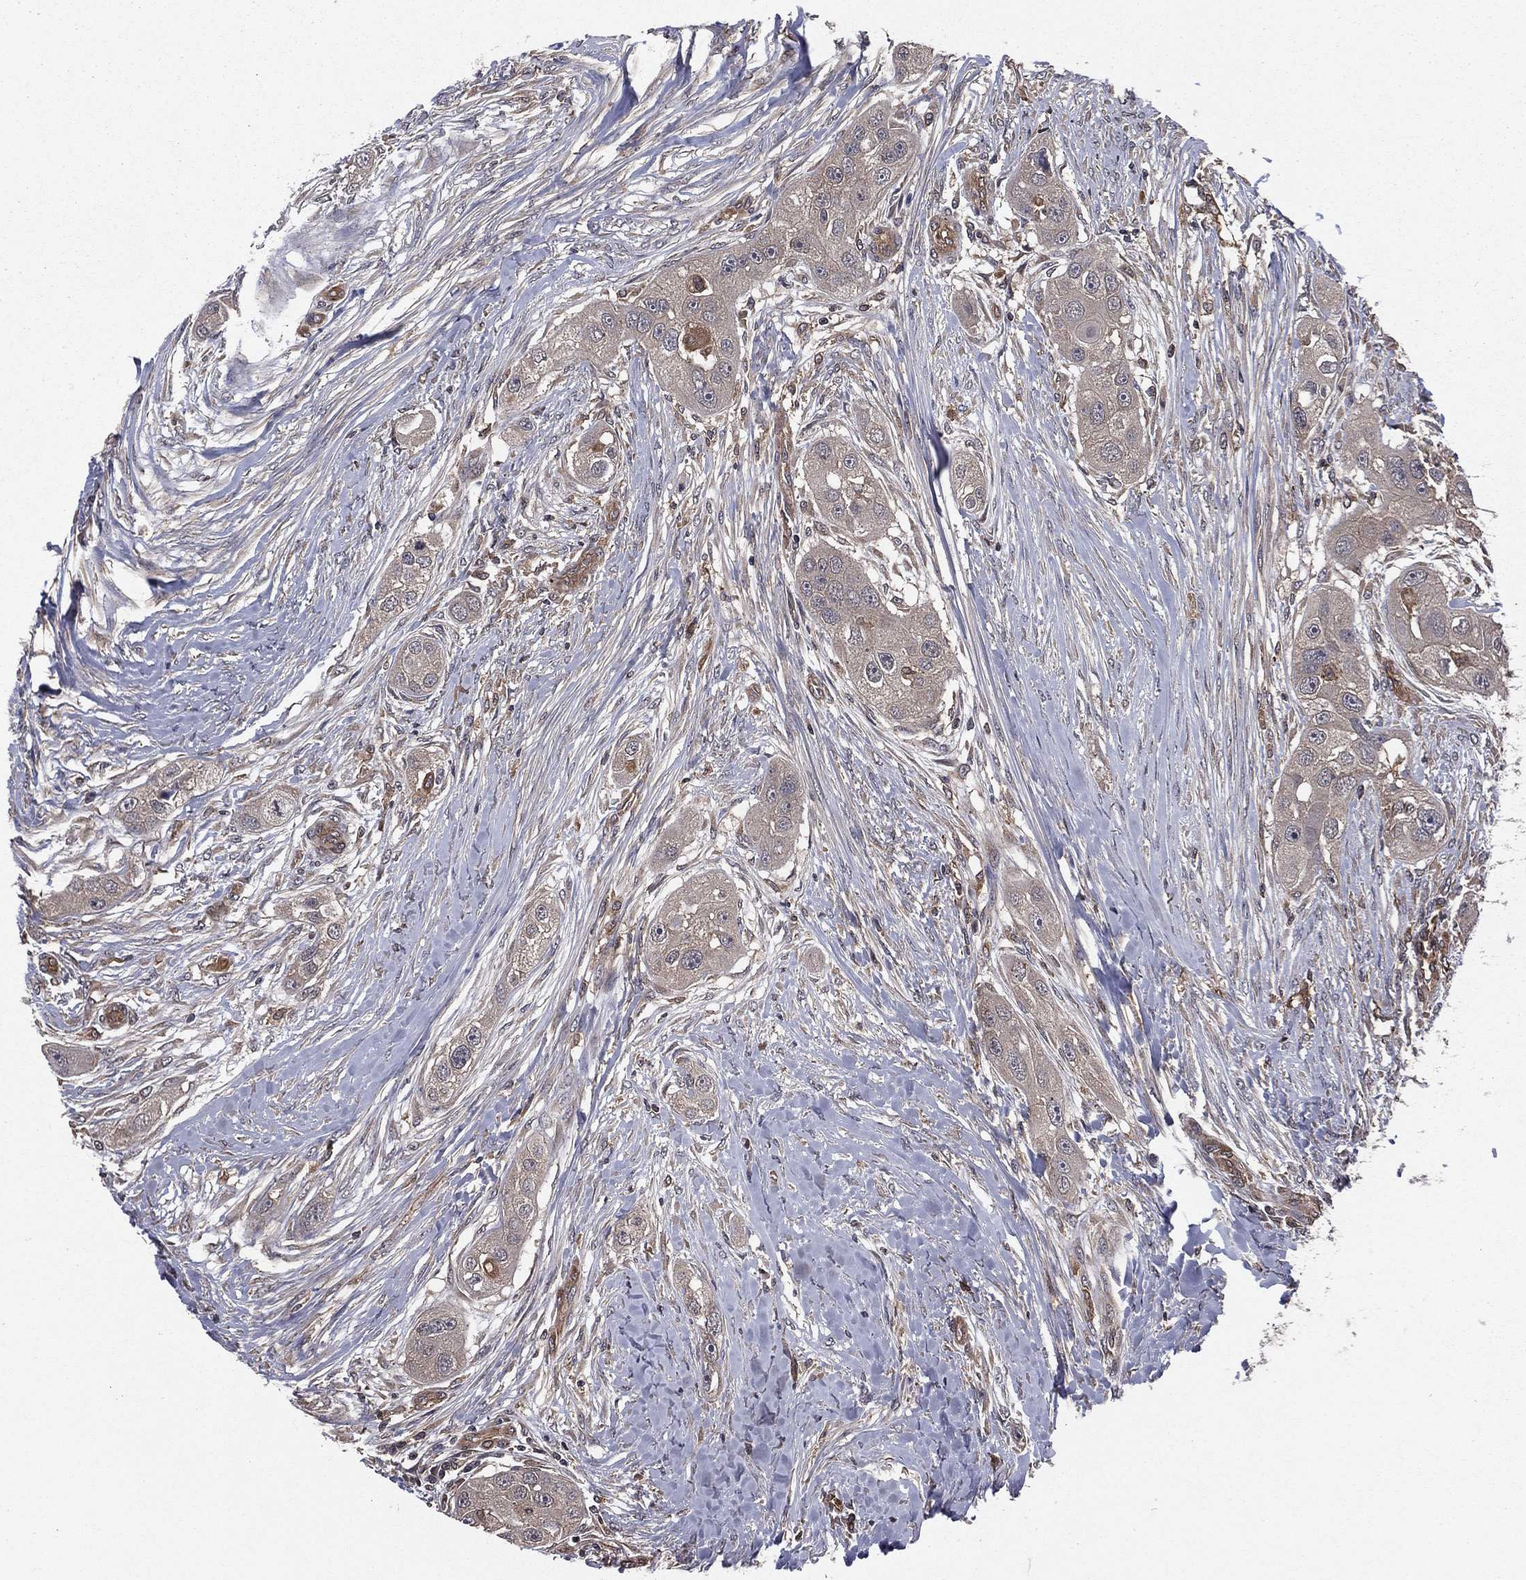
{"staining": {"intensity": "negative", "quantity": "none", "location": "none"}, "tissue": "head and neck cancer", "cell_type": "Tumor cells", "image_type": "cancer", "snomed": [{"axis": "morphology", "description": "Normal tissue, NOS"}, {"axis": "morphology", "description": "Squamous cell carcinoma, NOS"}, {"axis": "topography", "description": "Skeletal muscle"}, {"axis": "topography", "description": "Head-Neck"}], "caption": "Squamous cell carcinoma (head and neck) stained for a protein using IHC exhibits no positivity tumor cells.", "gene": "CERT1", "patient": {"sex": "male", "age": 51}}